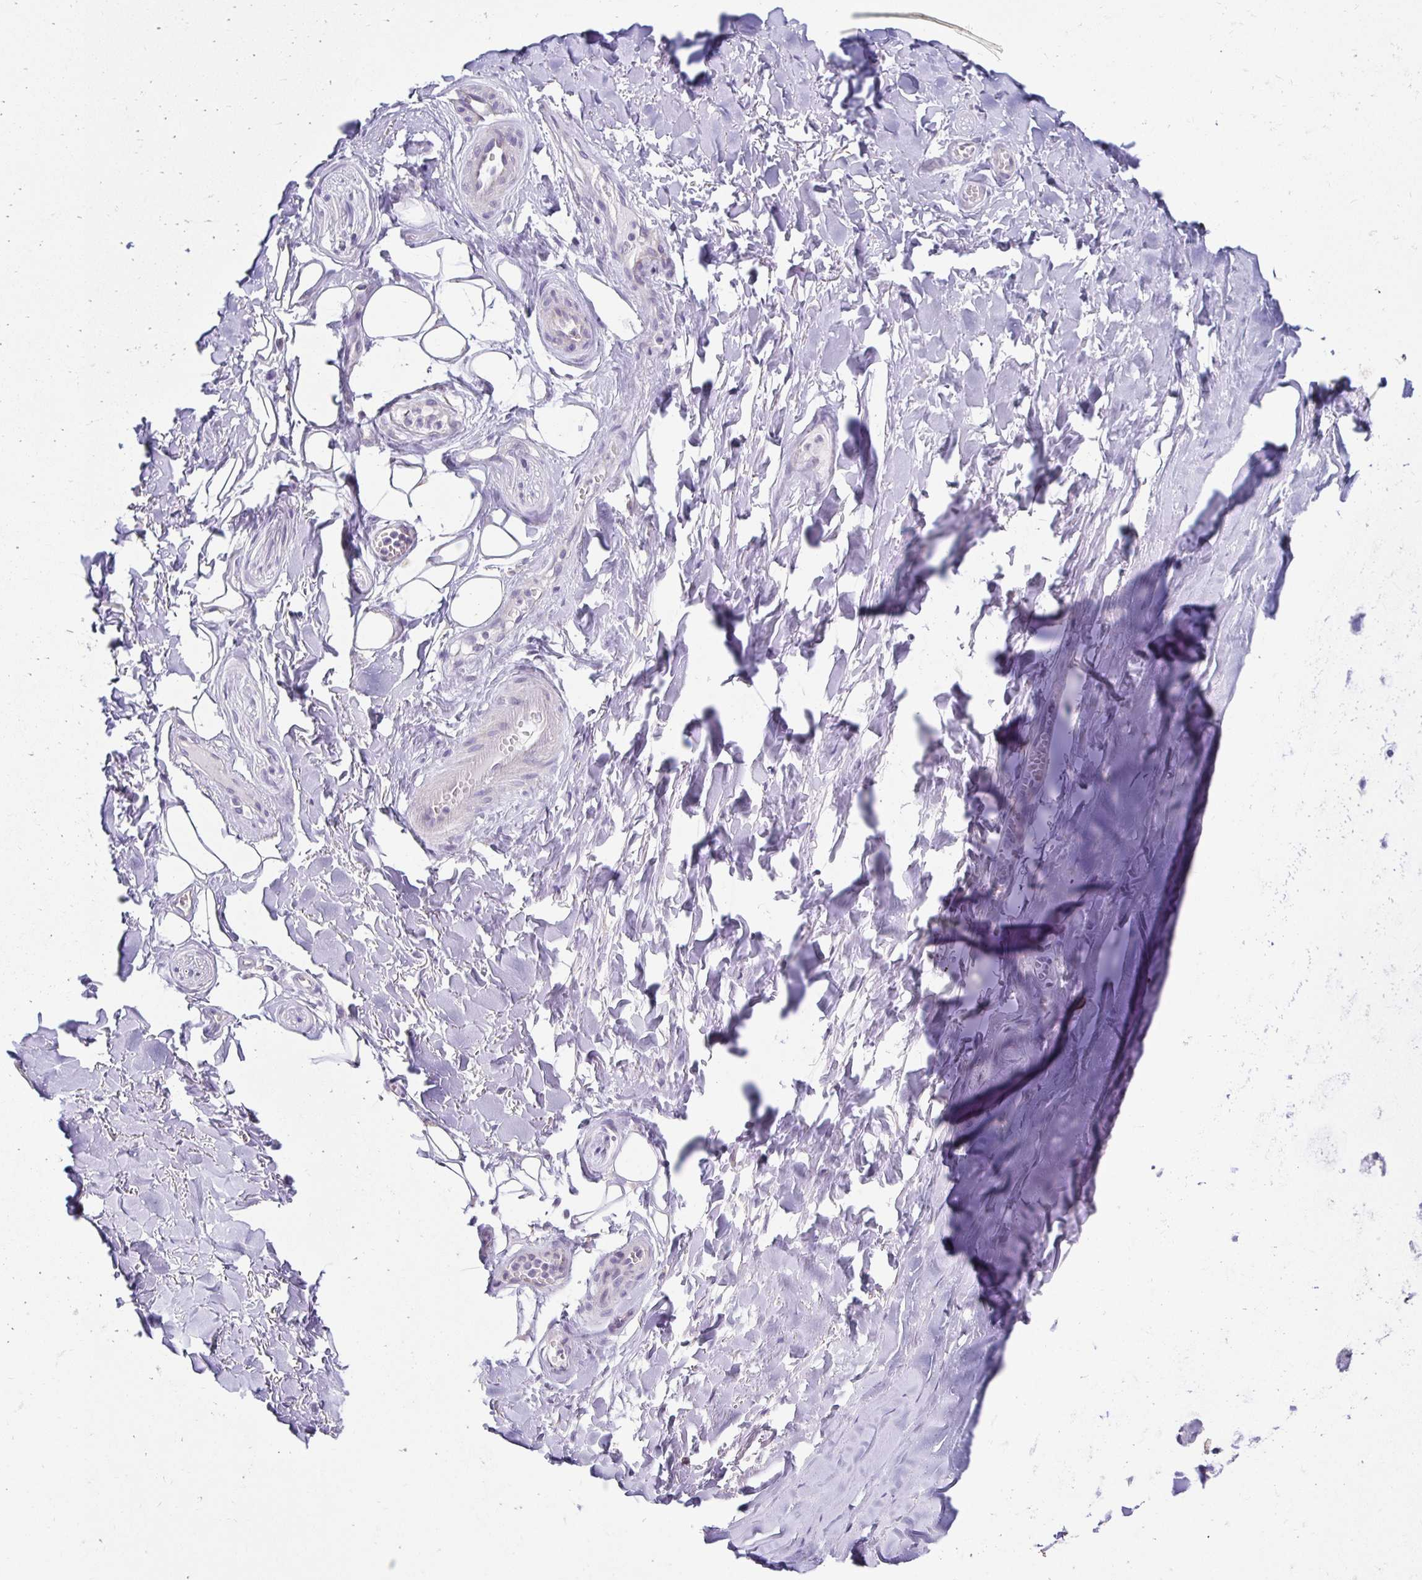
{"staining": {"intensity": "negative", "quantity": "none", "location": "none"}, "tissue": "adipose tissue", "cell_type": "Adipocytes", "image_type": "normal", "snomed": [{"axis": "morphology", "description": "Normal tissue, NOS"}, {"axis": "topography", "description": "Cartilage tissue"}, {"axis": "topography", "description": "Nasopharynx"}, {"axis": "topography", "description": "Thyroid gland"}], "caption": "This micrograph is of benign adipose tissue stained with IHC to label a protein in brown with the nuclei are counter-stained blue. There is no positivity in adipocytes.", "gene": "C1QTNF2", "patient": {"sex": "male", "age": 63}}